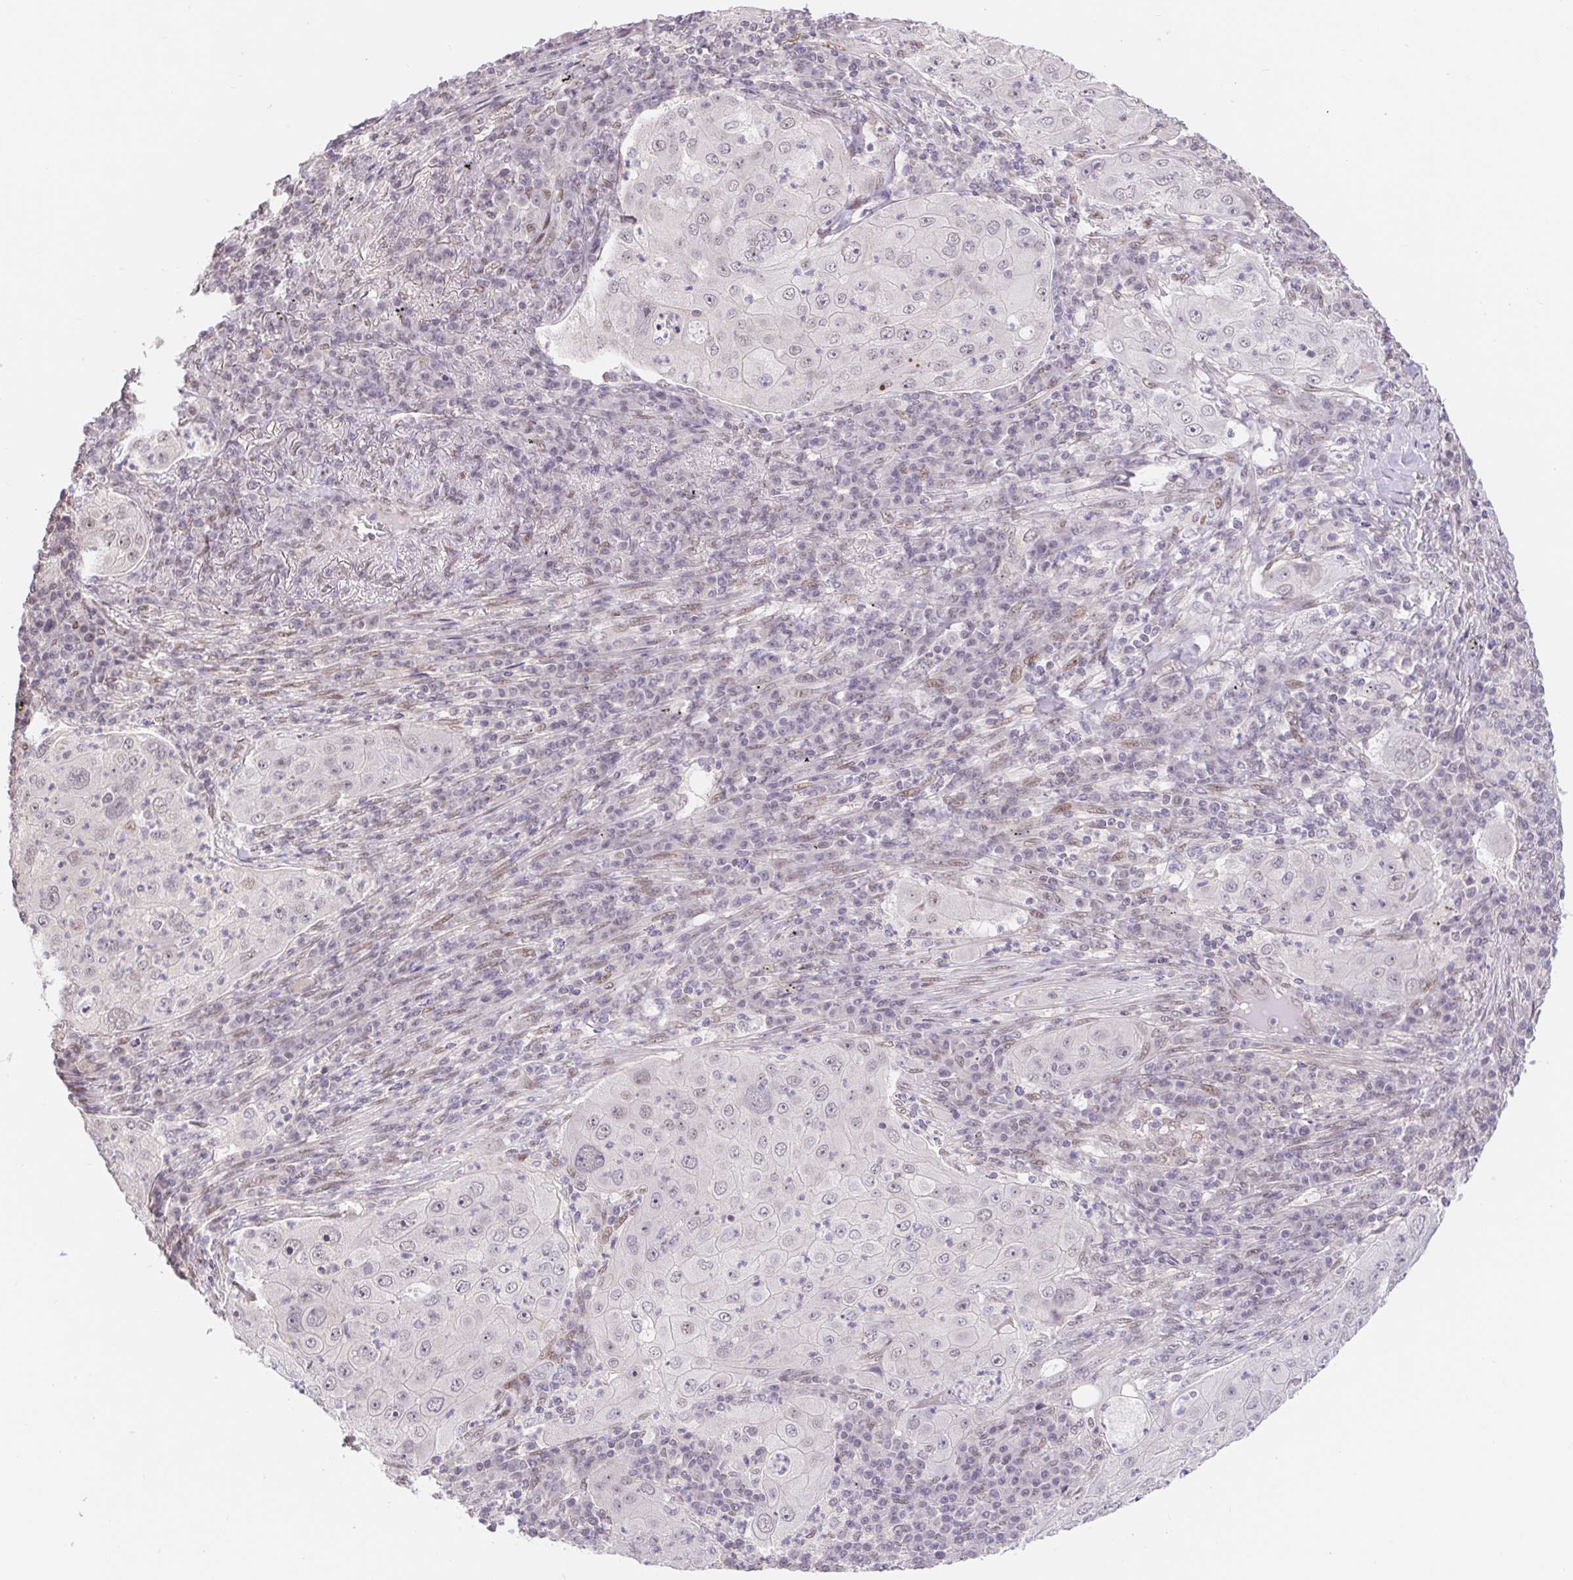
{"staining": {"intensity": "negative", "quantity": "none", "location": "none"}, "tissue": "lung cancer", "cell_type": "Tumor cells", "image_type": "cancer", "snomed": [{"axis": "morphology", "description": "Squamous cell carcinoma, NOS"}, {"axis": "topography", "description": "Lung"}], "caption": "Image shows no protein expression in tumor cells of squamous cell carcinoma (lung) tissue.", "gene": "CAND1", "patient": {"sex": "female", "age": 59}}